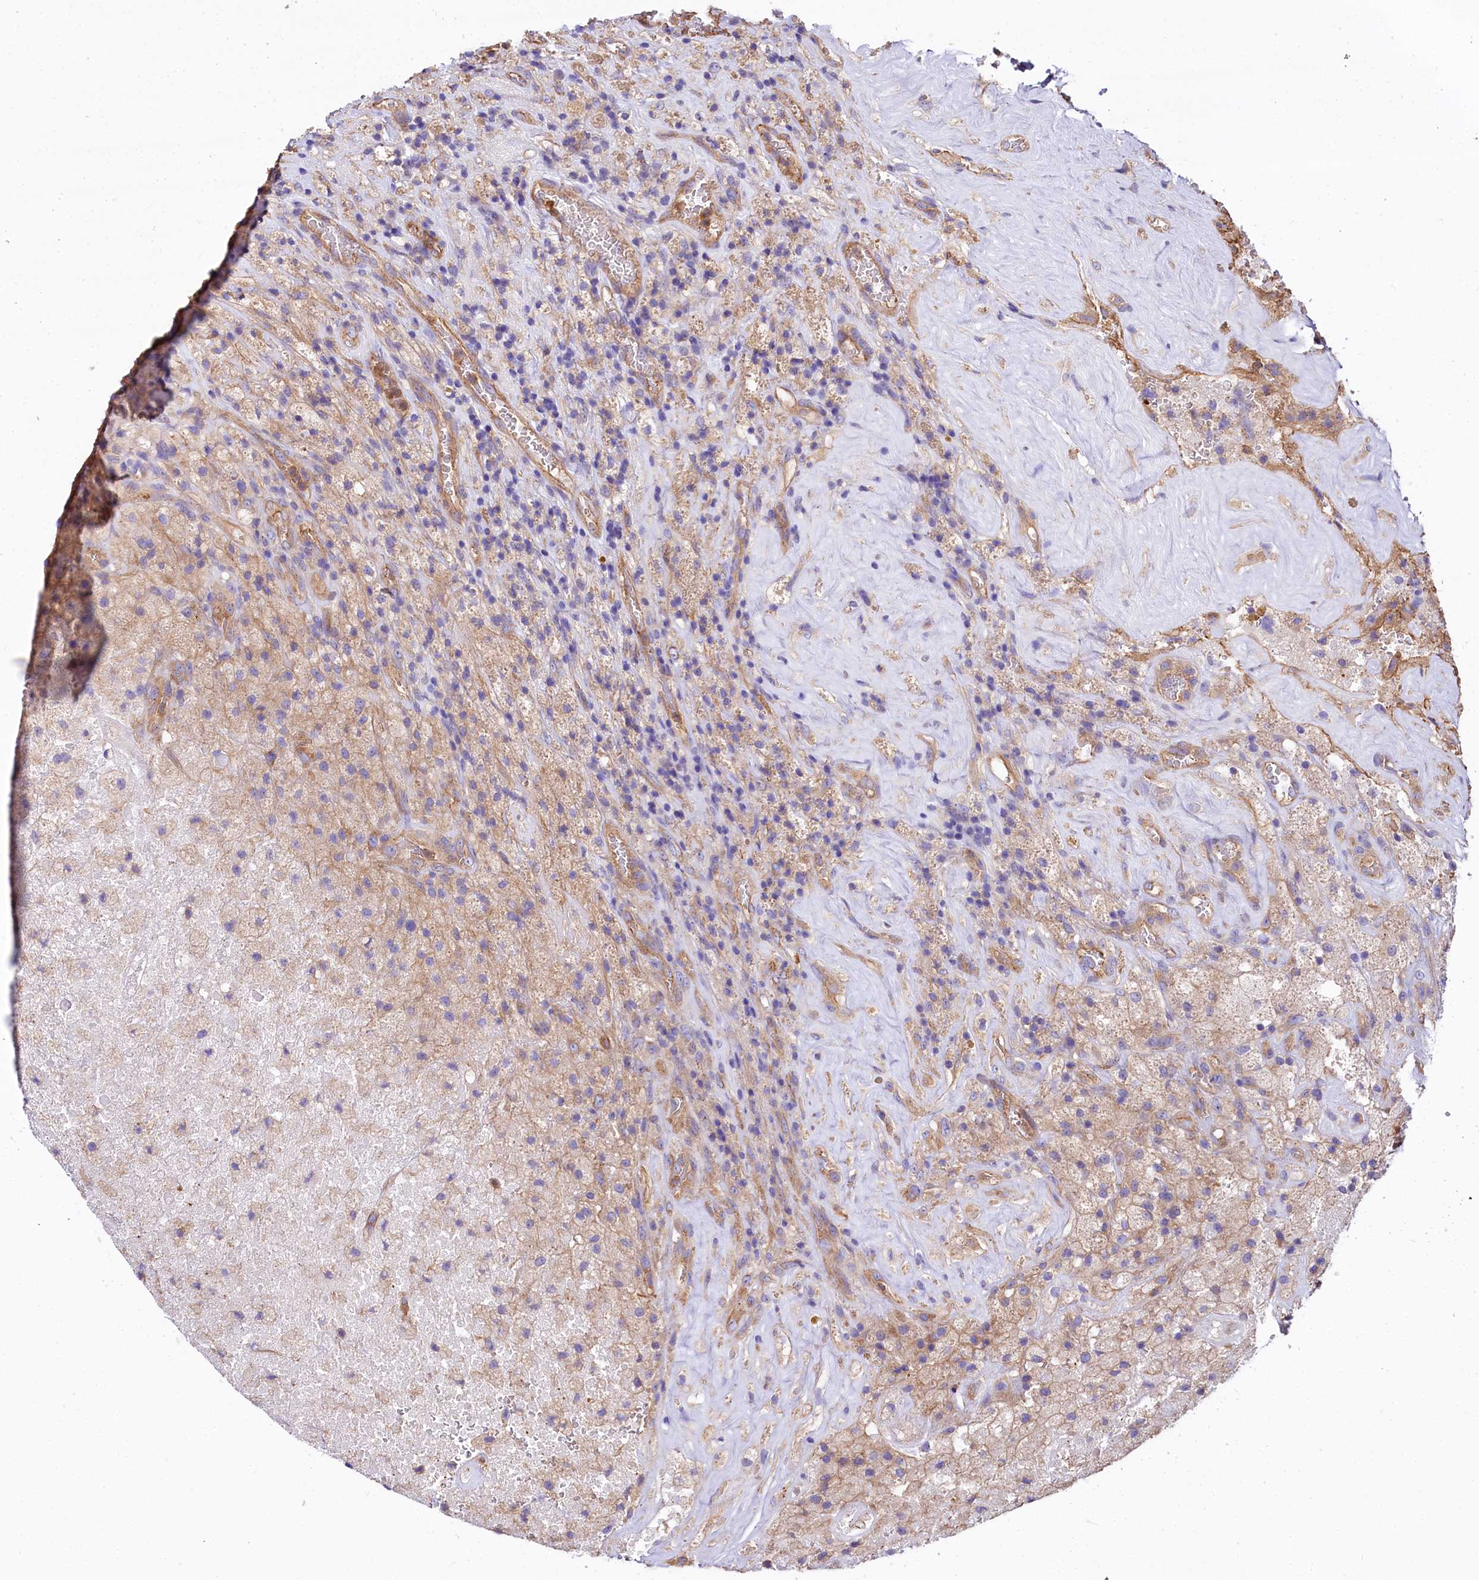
{"staining": {"intensity": "negative", "quantity": "none", "location": "none"}, "tissue": "glioma", "cell_type": "Tumor cells", "image_type": "cancer", "snomed": [{"axis": "morphology", "description": "Glioma, malignant, High grade"}, {"axis": "topography", "description": "Brain"}], "caption": "Glioma was stained to show a protein in brown. There is no significant positivity in tumor cells. The staining was performed using DAB to visualize the protein expression in brown, while the nuclei were stained in blue with hematoxylin (Magnification: 20x).", "gene": "FCHSD2", "patient": {"sex": "male", "age": 69}}